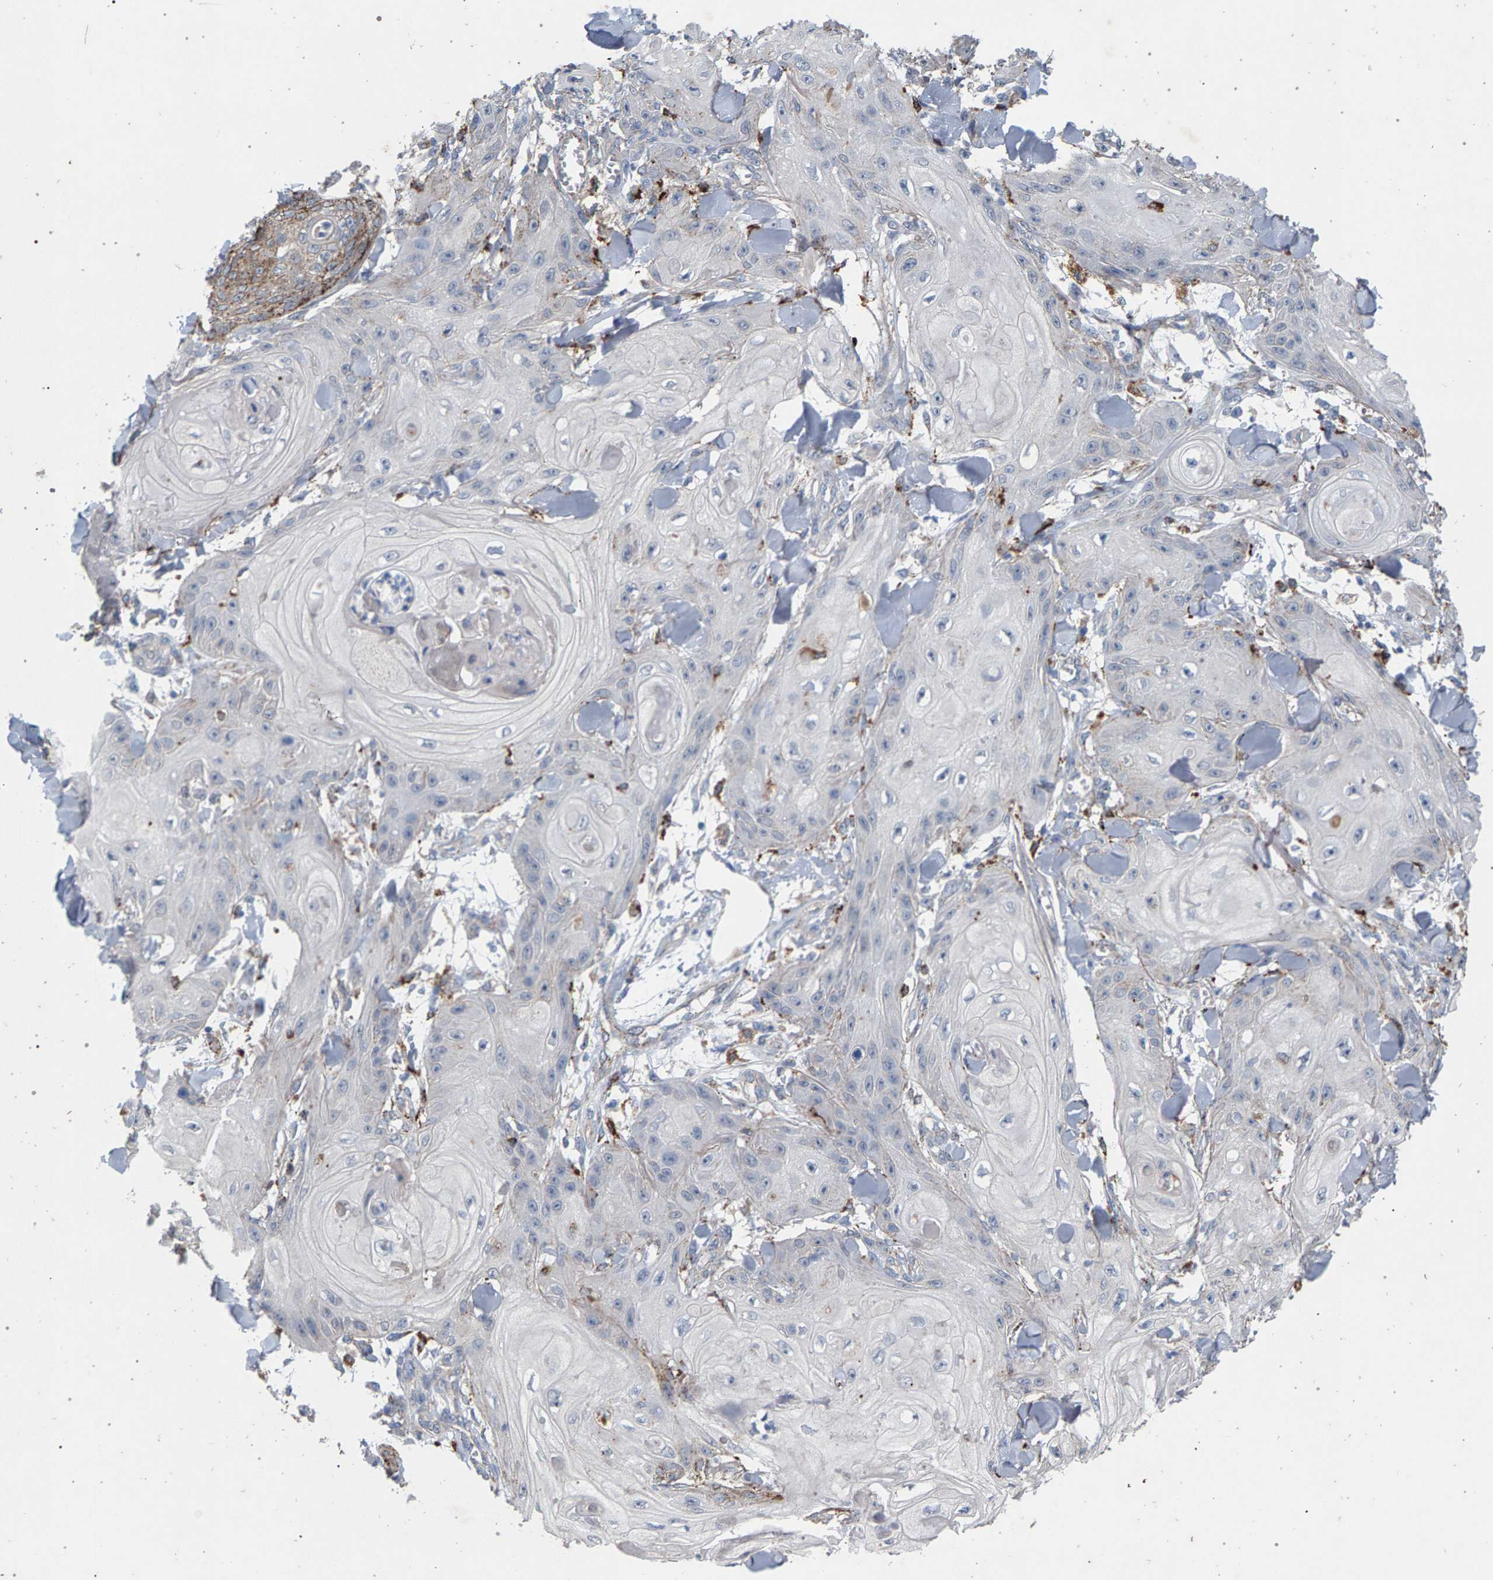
{"staining": {"intensity": "negative", "quantity": "none", "location": "none"}, "tissue": "skin cancer", "cell_type": "Tumor cells", "image_type": "cancer", "snomed": [{"axis": "morphology", "description": "Squamous cell carcinoma, NOS"}, {"axis": "topography", "description": "Skin"}], "caption": "Protein analysis of skin cancer (squamous cell carcinoma) exhibits no significant positivity in tumor cells.", "gene": "MAMDC2", "patient": {"sex": "male", "age": 74}}